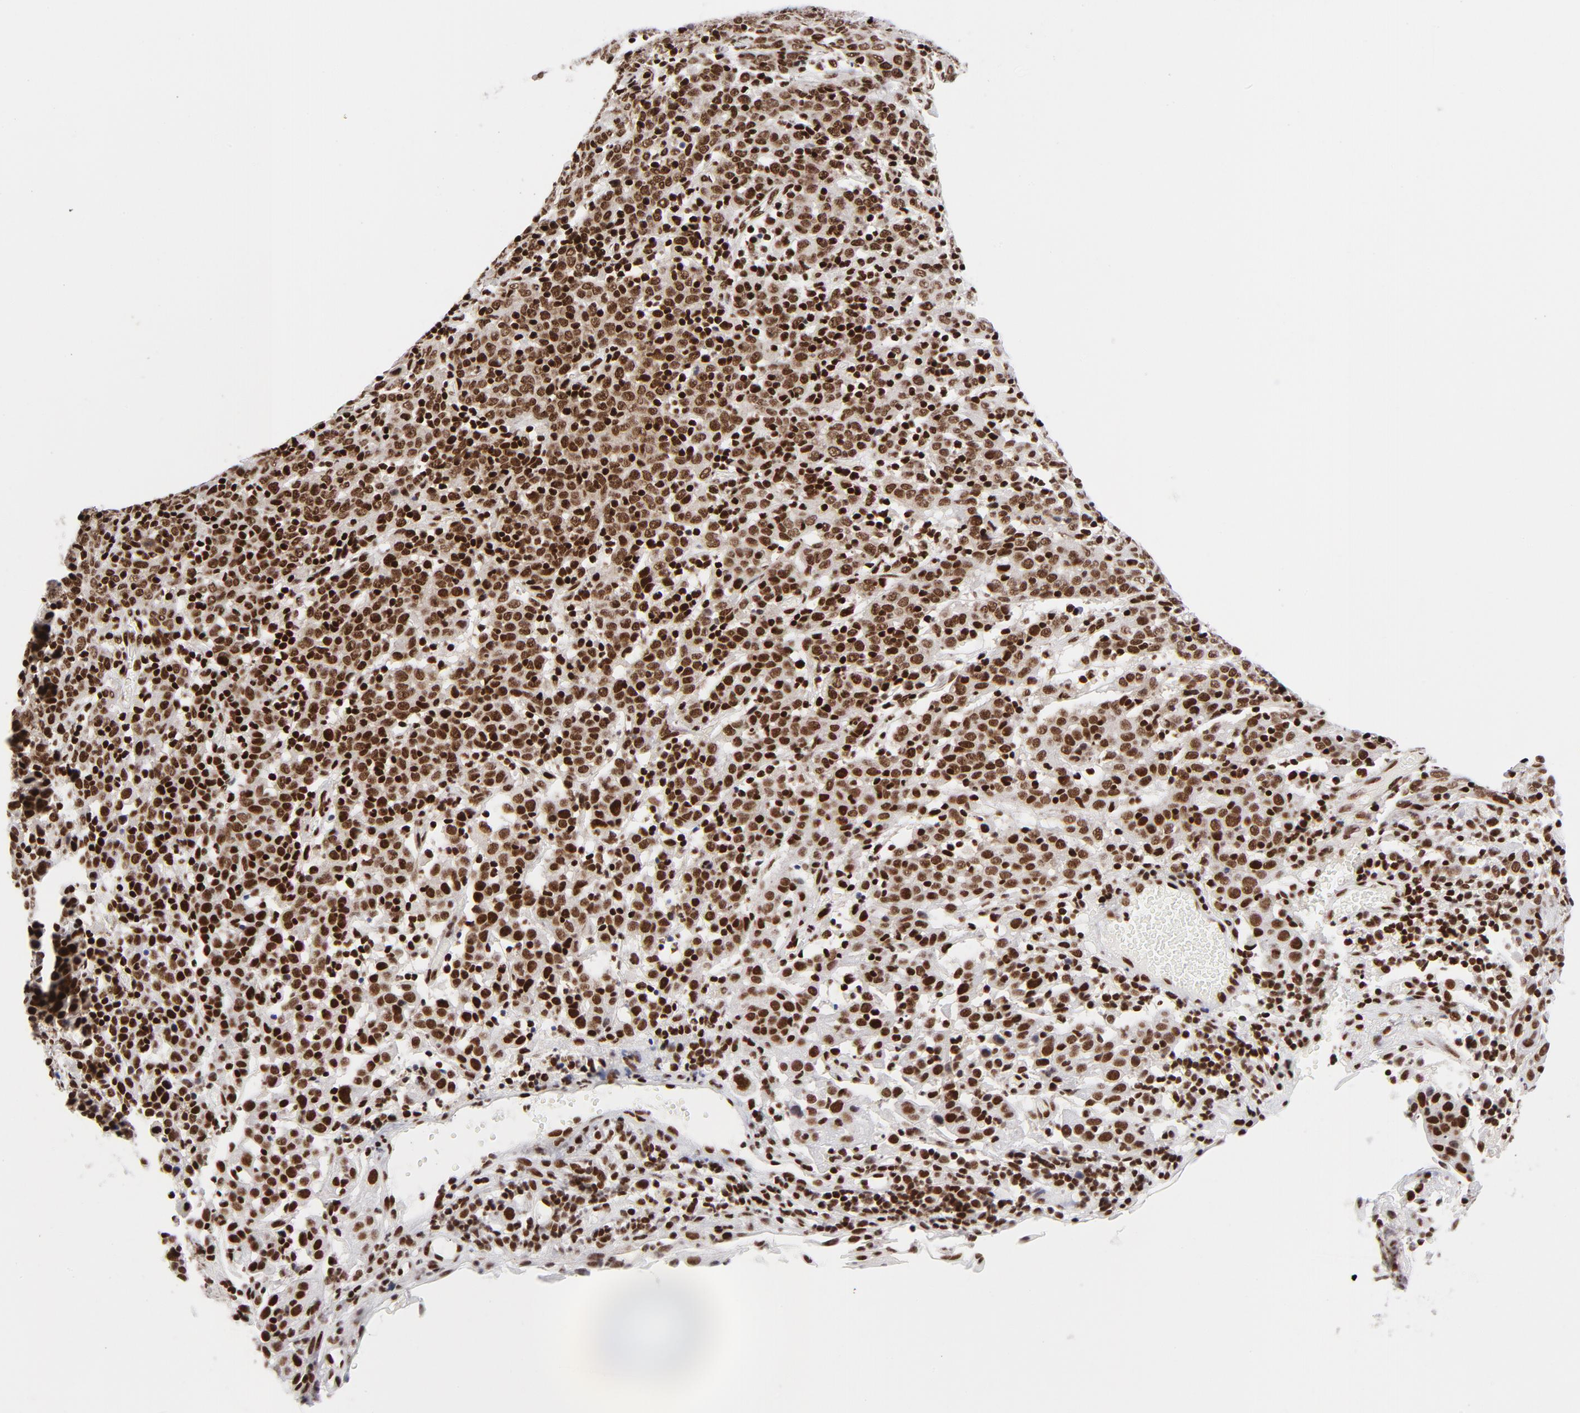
{"staining": {"intensity": "strong", "quantity": ">75%", "location": "nuclear"}, "tissue": "cervical cancer", "cell_type": "Tumor cells", "image_type": "cancer", "snomed": [{"axis": "morphology", "description": "Normal tissue, NOS"}, {"axis": "morphology", "description": "Squamous cell carcinoma, NOS"}, {"axis": "topography", "description": "Cervix"}], "caption": "This micrograph reveals immunohistochemistry (IHC) staining of human cervical squamous cell carcinoma, with high strong nuclear positivity in about >75% of tumor cells.", "gene": "NFYB", "patient": {"sex": "female", "age": 67}}